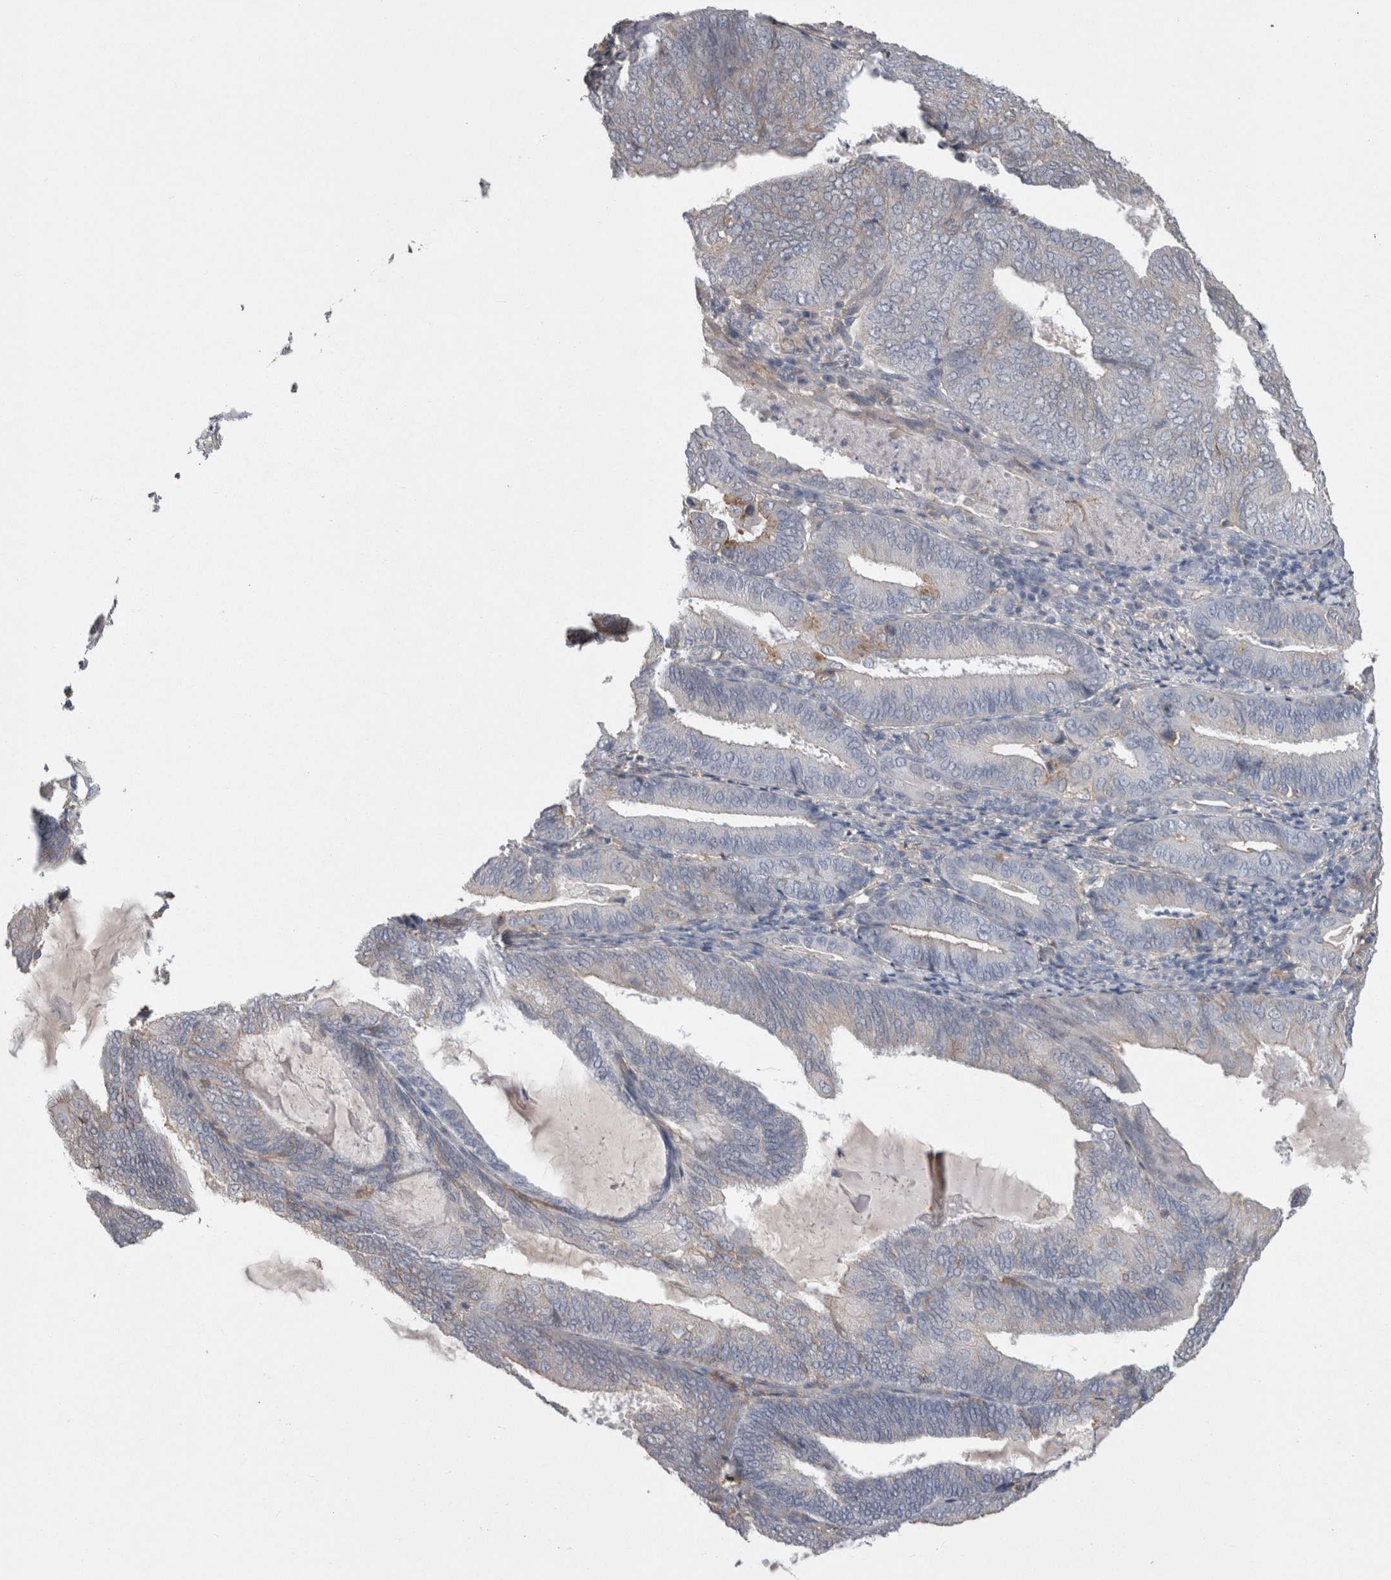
{"staining": {"intensity": "moderate", "quantity": "25%-75%", "location": "cytoplasmic/membranous"}, "tissue": "endometrial cancer", "cell_type": "Tumor cells", "image_type": "cancer", "snomed": [{"axis": "morphology", "description": "Adenocarcinoma, NOS"}, {"axis": "topography", "description": "Endometrium"}], "caption": "The immunohistochemical stain highlights moderate cytoplasmic/membranous expression in tumor cells of endometrial cancer (adenocarcinoma) tissue. (DAB = brown stain, brightfield microscopy at high magnification).", "gene": "NECTIN2", "patient": {"sex": "female", "age": 81}}